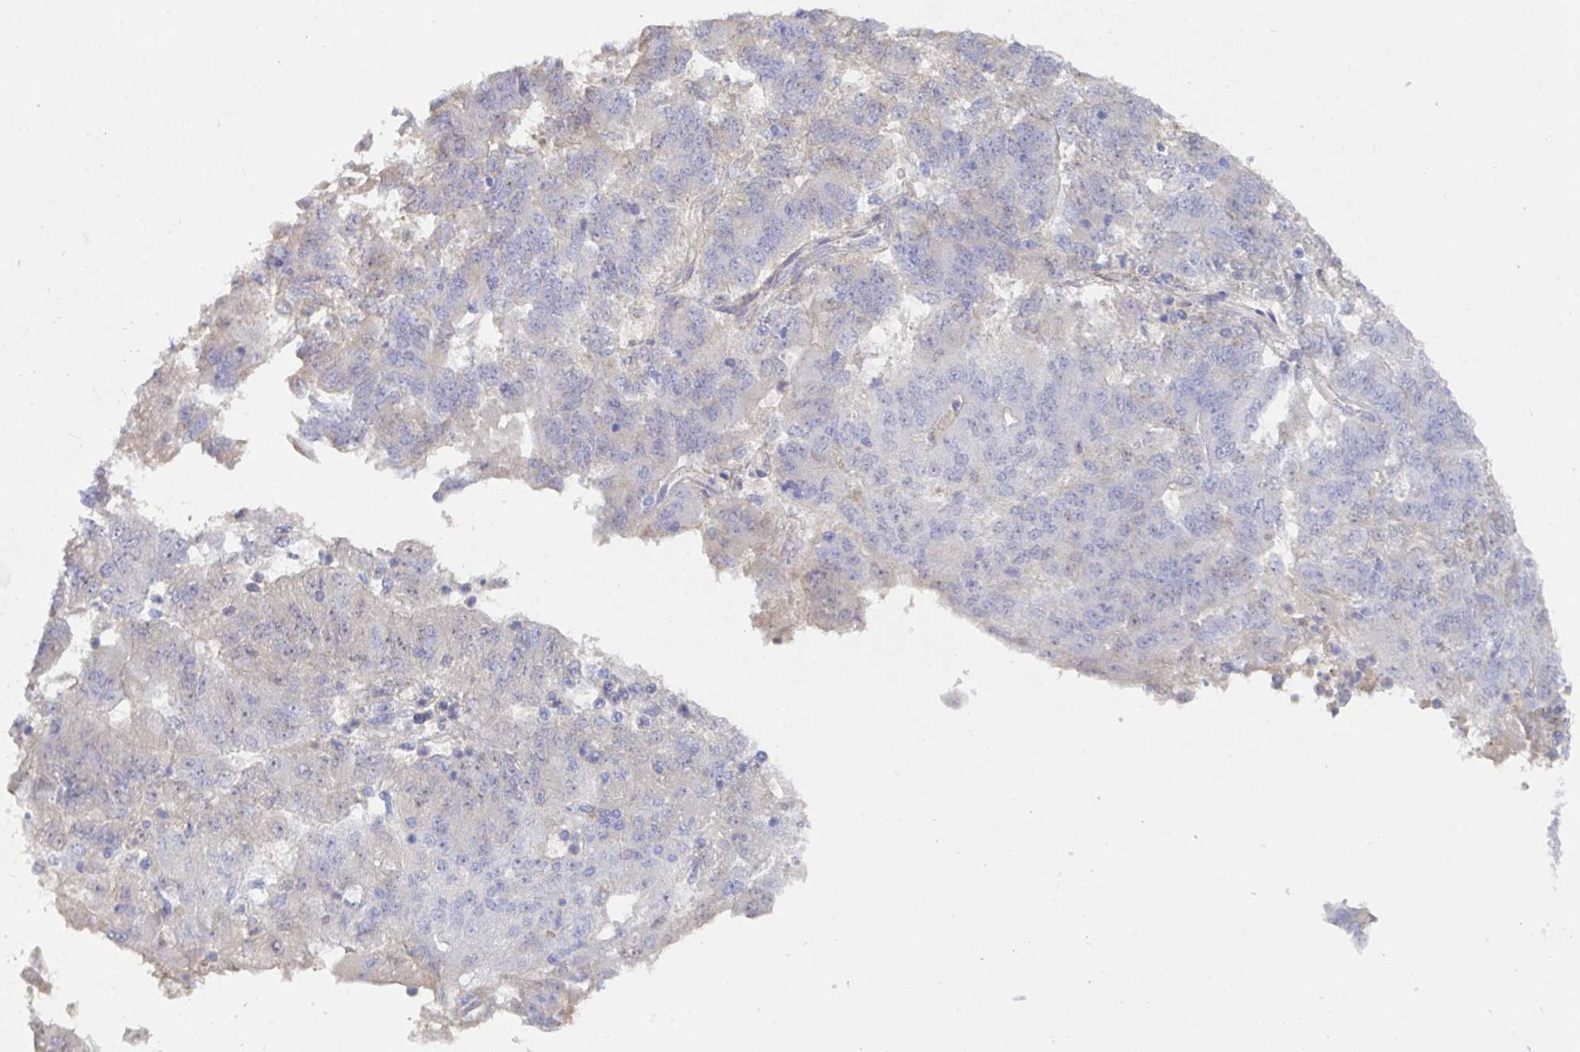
{"staining": {"intensity": "negative", "quantity": "none", "location": "none"}, "tissue": "endometrial cancer", "cell_type": "Tumor cells", "image_type": "cancer", "snomed": [{"axis": "morphology", "description": "Adenocarcinoma, NOS"}, {"axis": "topography", "description": "Endometrium"}], "caption": "Protein analysis of adenocarcinoma (endometrial) reveals no significant staining in tumor cells.", "gene": "ANO5", "patient": {"sex": "female", "age": 70}}